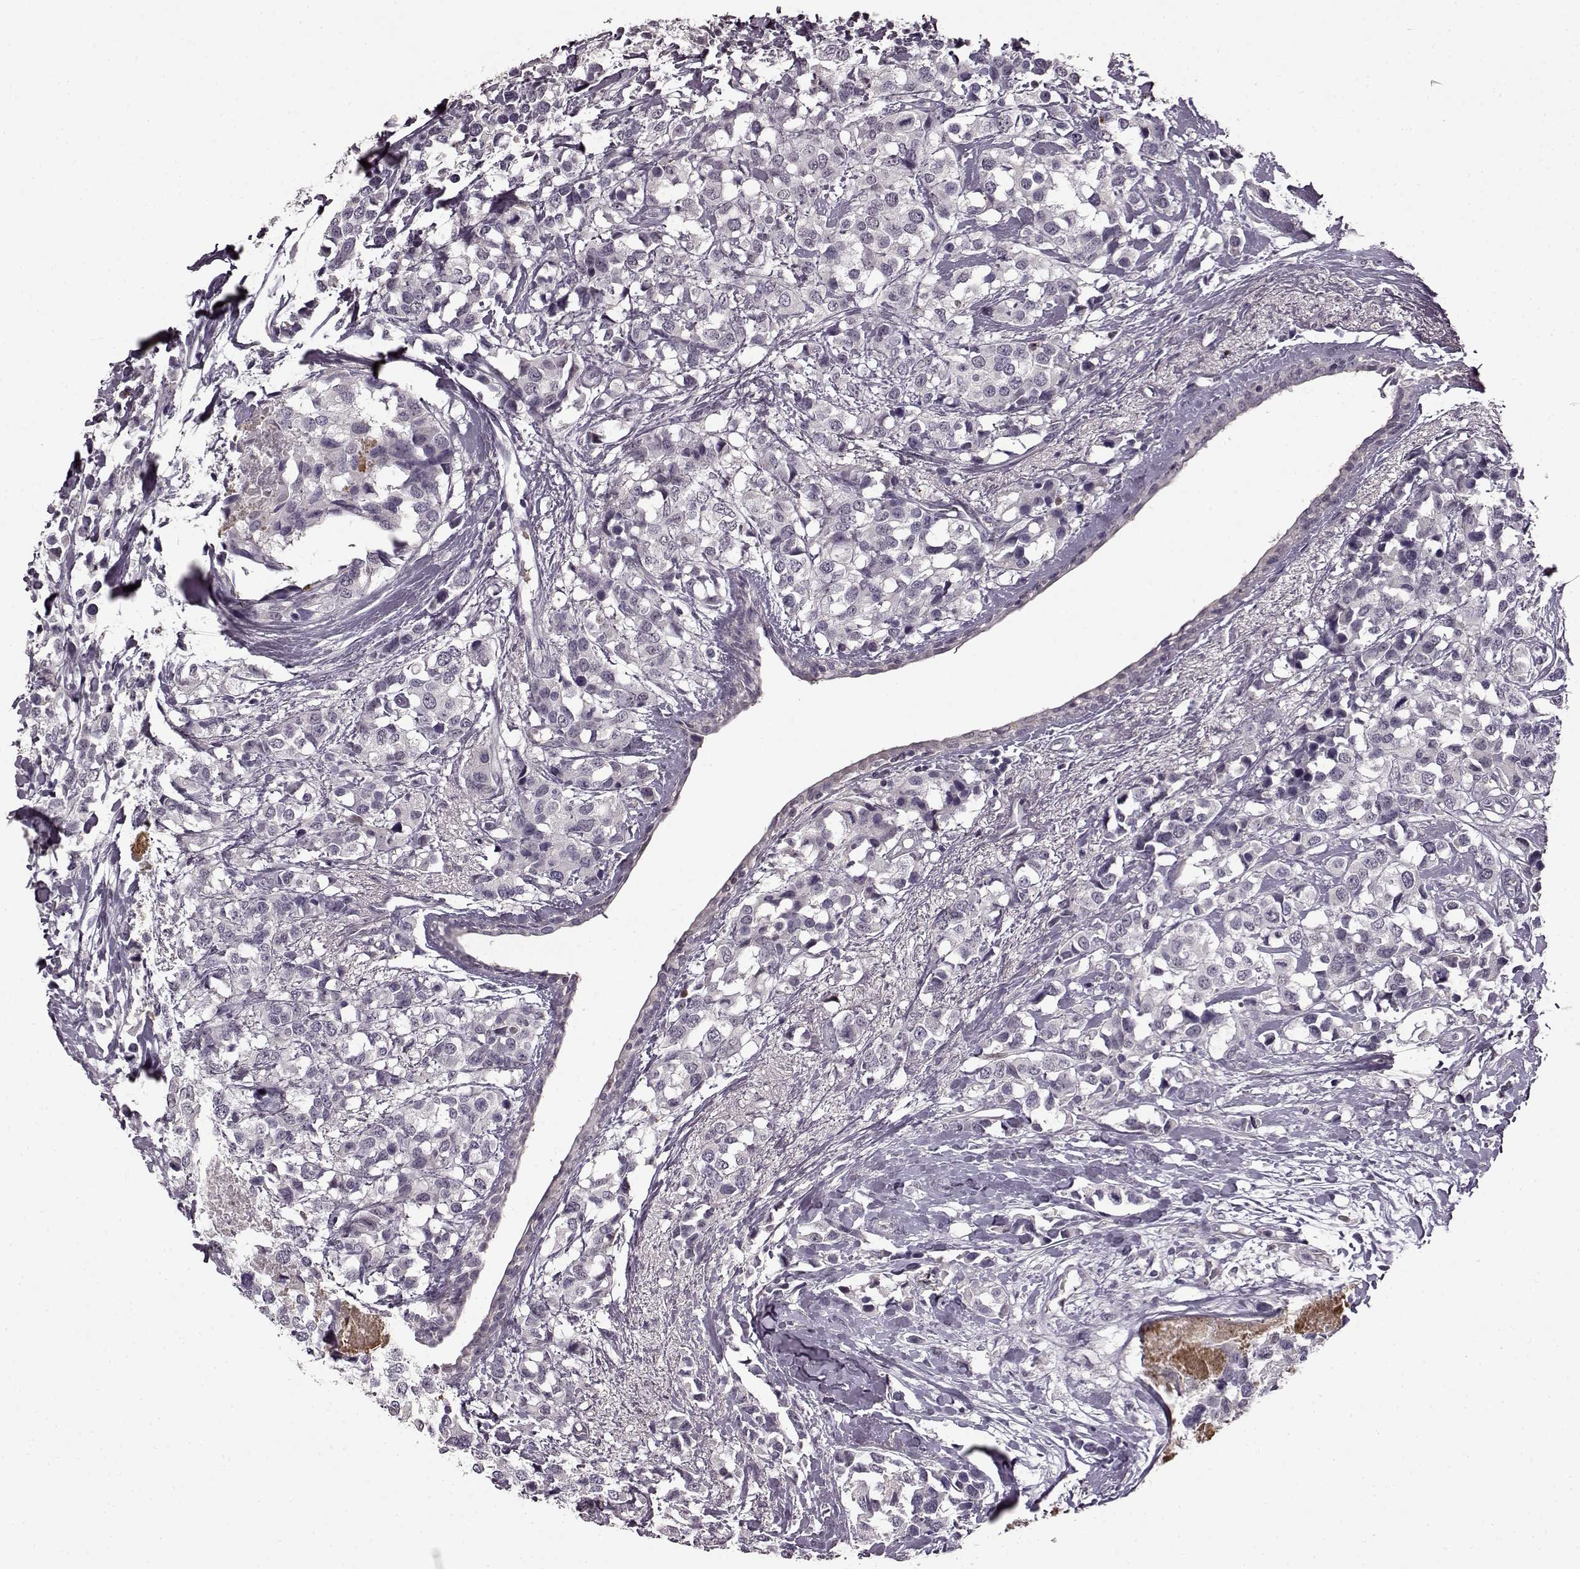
{"staining": {"intensity": "negative", "quantity": "none", "location": "none"}, "tissue": "breast cancer", "cell_type": "Tumor cells", "image_type": "cancer", "snomed": [{"axis": "morphology", "description": "Lobular carcinoma"}, {"axis": "topography", "description": "Breast"}], "caption": "This is a image of immunohistochemistry (IHC) staining of lobular carcinoma (breast), which shows no expression in tumor cells.", "gene": "CNGA3", "patient": {"sex": "female", "age": 59}}